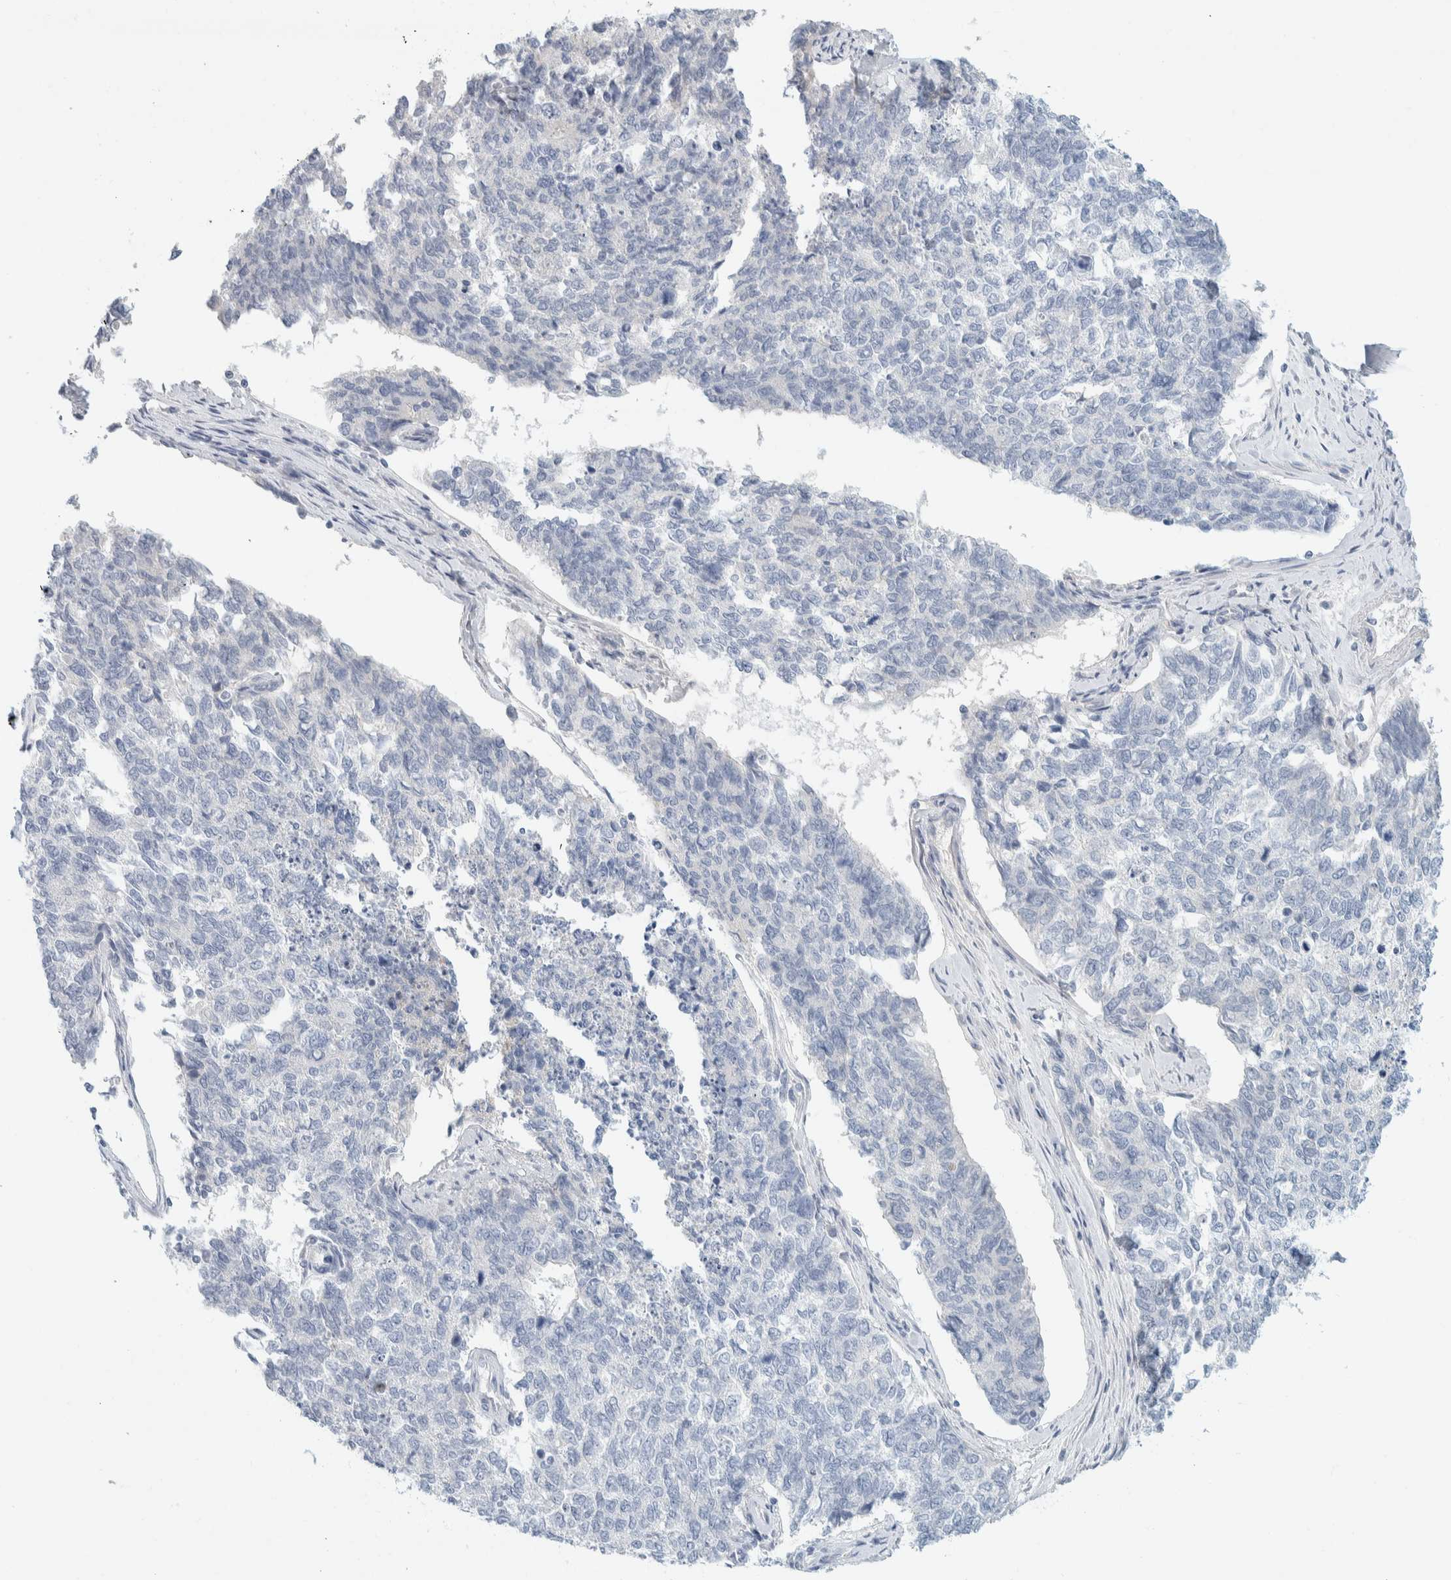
{"staining": {"intensity": "negative", "quantity": "none", "location": "none"}, "tissue": "cervical cancer", "cell_type": "Tumor cells", "image_type": "cancer", "snomed": [{"axis": "morphology", "description": "Squamous cell carcinoma, NOS"}, {"axis": "topography", "description": "Cervix"}], "caption": "Cervical cancer stained for a protein using IHC exhibits no positivity tumor cells.", "gene": "ALOX12B", "patient": {"sex": "female", "age": 63}}